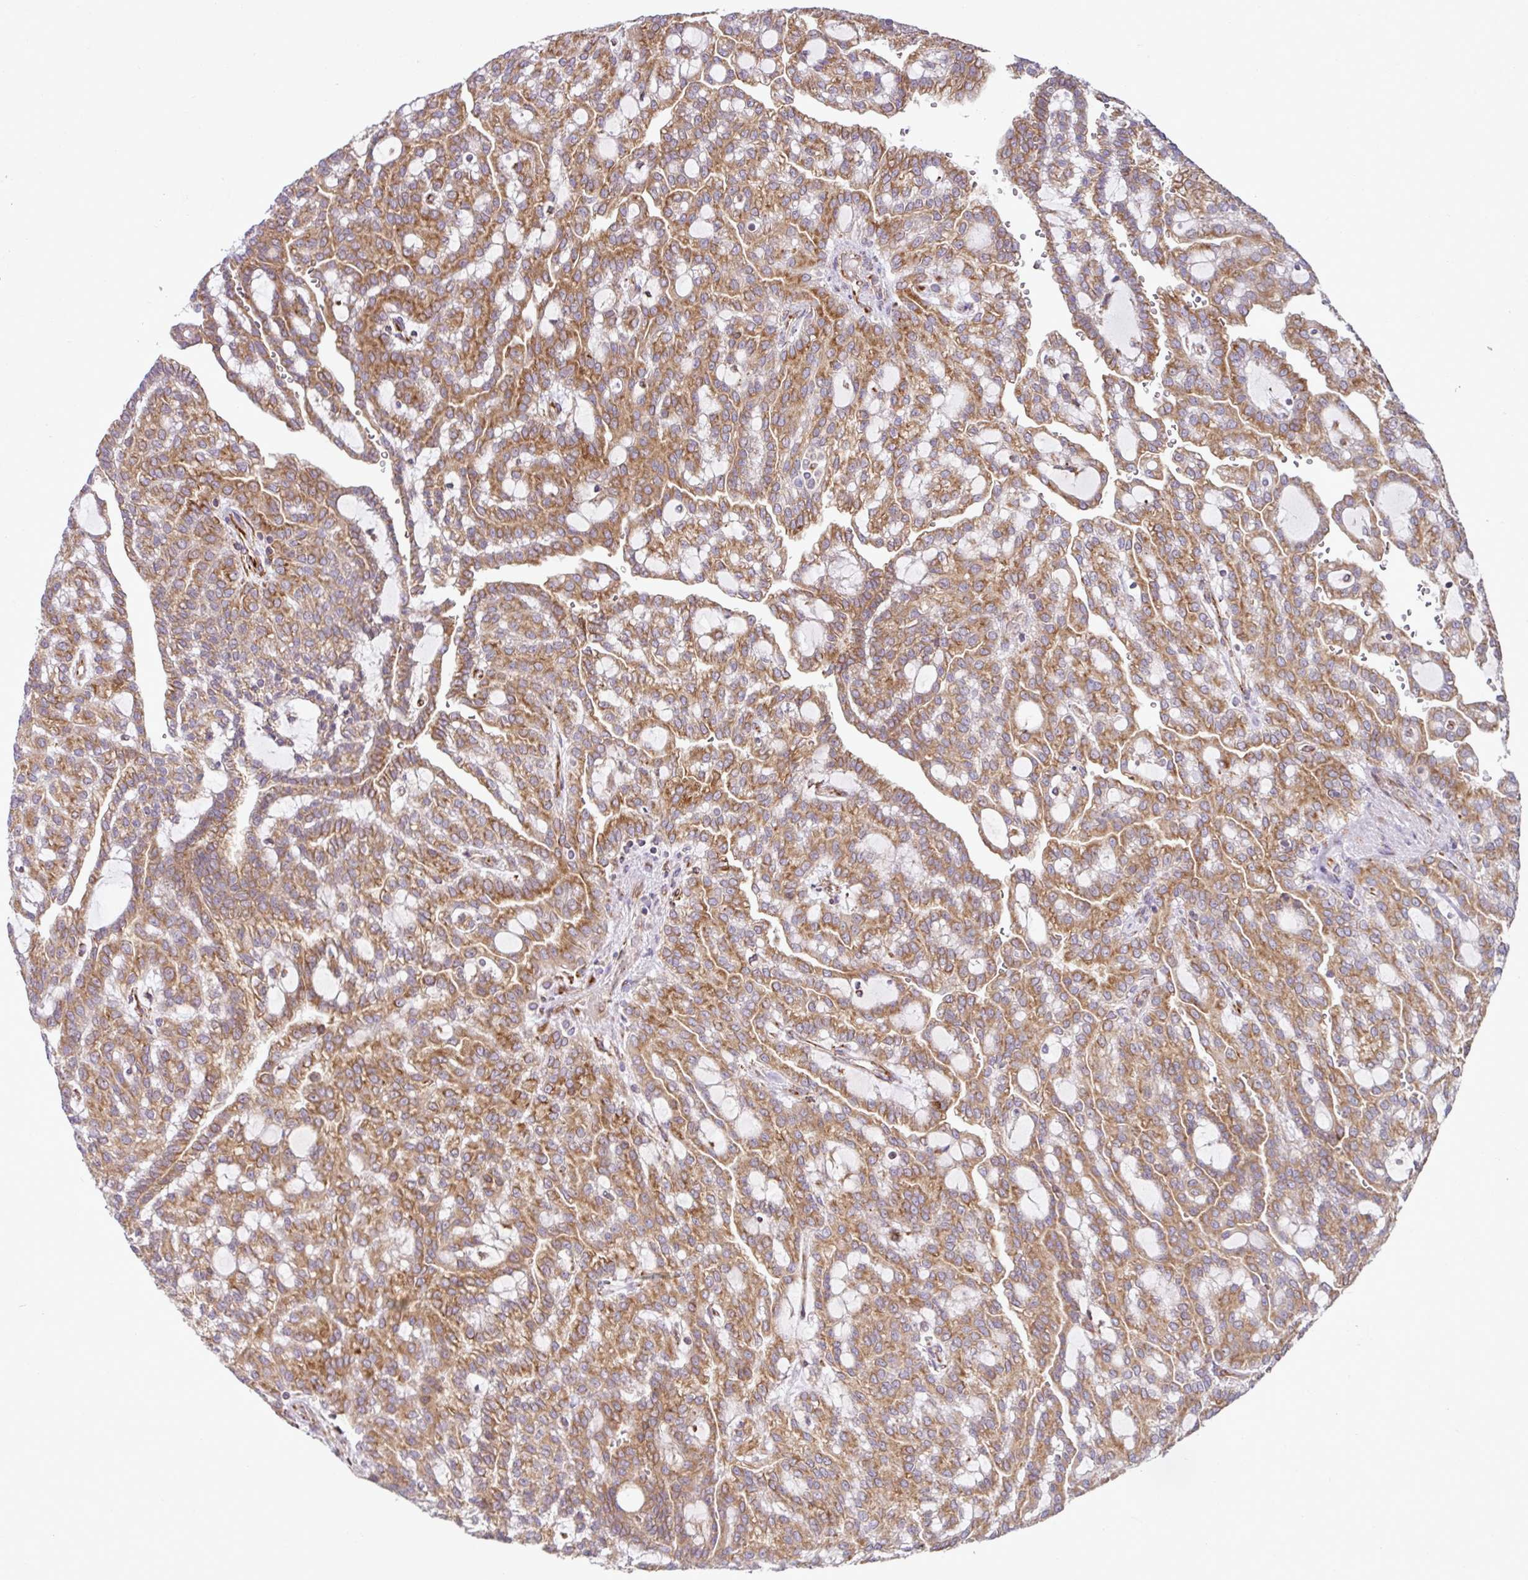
{"staining": {"intensity": "moderate", "quantity": ">75%", "location": "cytoplasmic/membranous"}, "tissue": "renal cancer", "cell_type": "Tumor cells", "image_type": "cancer", "snomed": [{"axis": "morphology", "description": "Adenocarcinoma, NOS"}, {"axis": "topography", "description": "Kidney"}], "caption": "Adenocarcinoma (renal) stained for a protein reveals moderate cytoplasmic/membranous positivity in tumor cells.", "gene": "SLC39A7", "patient": {"sex": "male", "age": 63}}